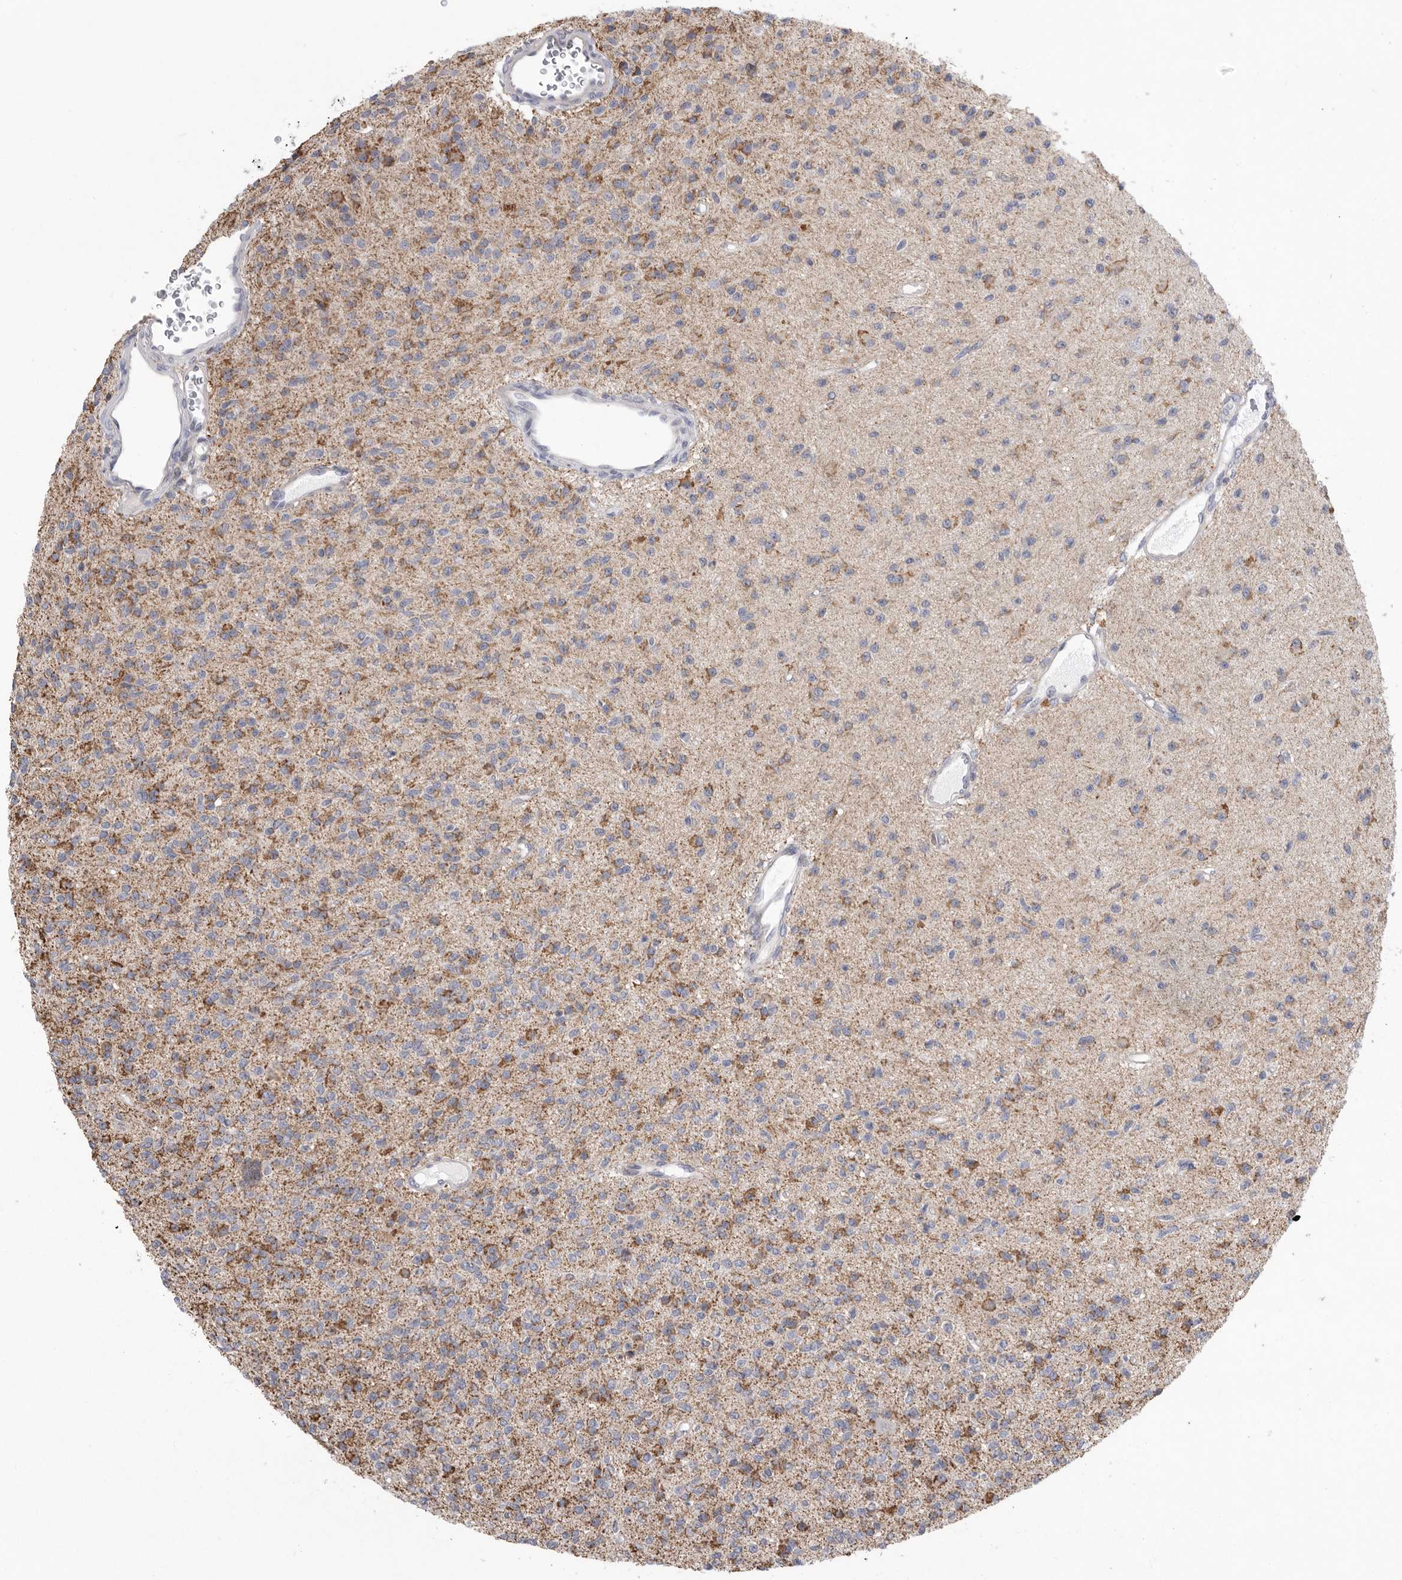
{"staining": {"intensity": "moderate", "quantity": "25%-75%", "location": "cytoplasmic/membranous"}, "tissue": "glioma", "cell_type": "Tumor cells", "image_type": "cancer", "snomed": [{"axis": "morphology", "description": "Glioma, malignant, High grade"}, {"axis": "topography", "description": "Brain"}], "caption": "A micrograph showing moderate cytoplasmic/membranous staining in about 25%-75% of tumor cells in malignant glioma (high-grade), as visualized by brown immunohistochemical staining.", "gene": "MPZL1", "patient": {"sex": "male", "age": 34}}